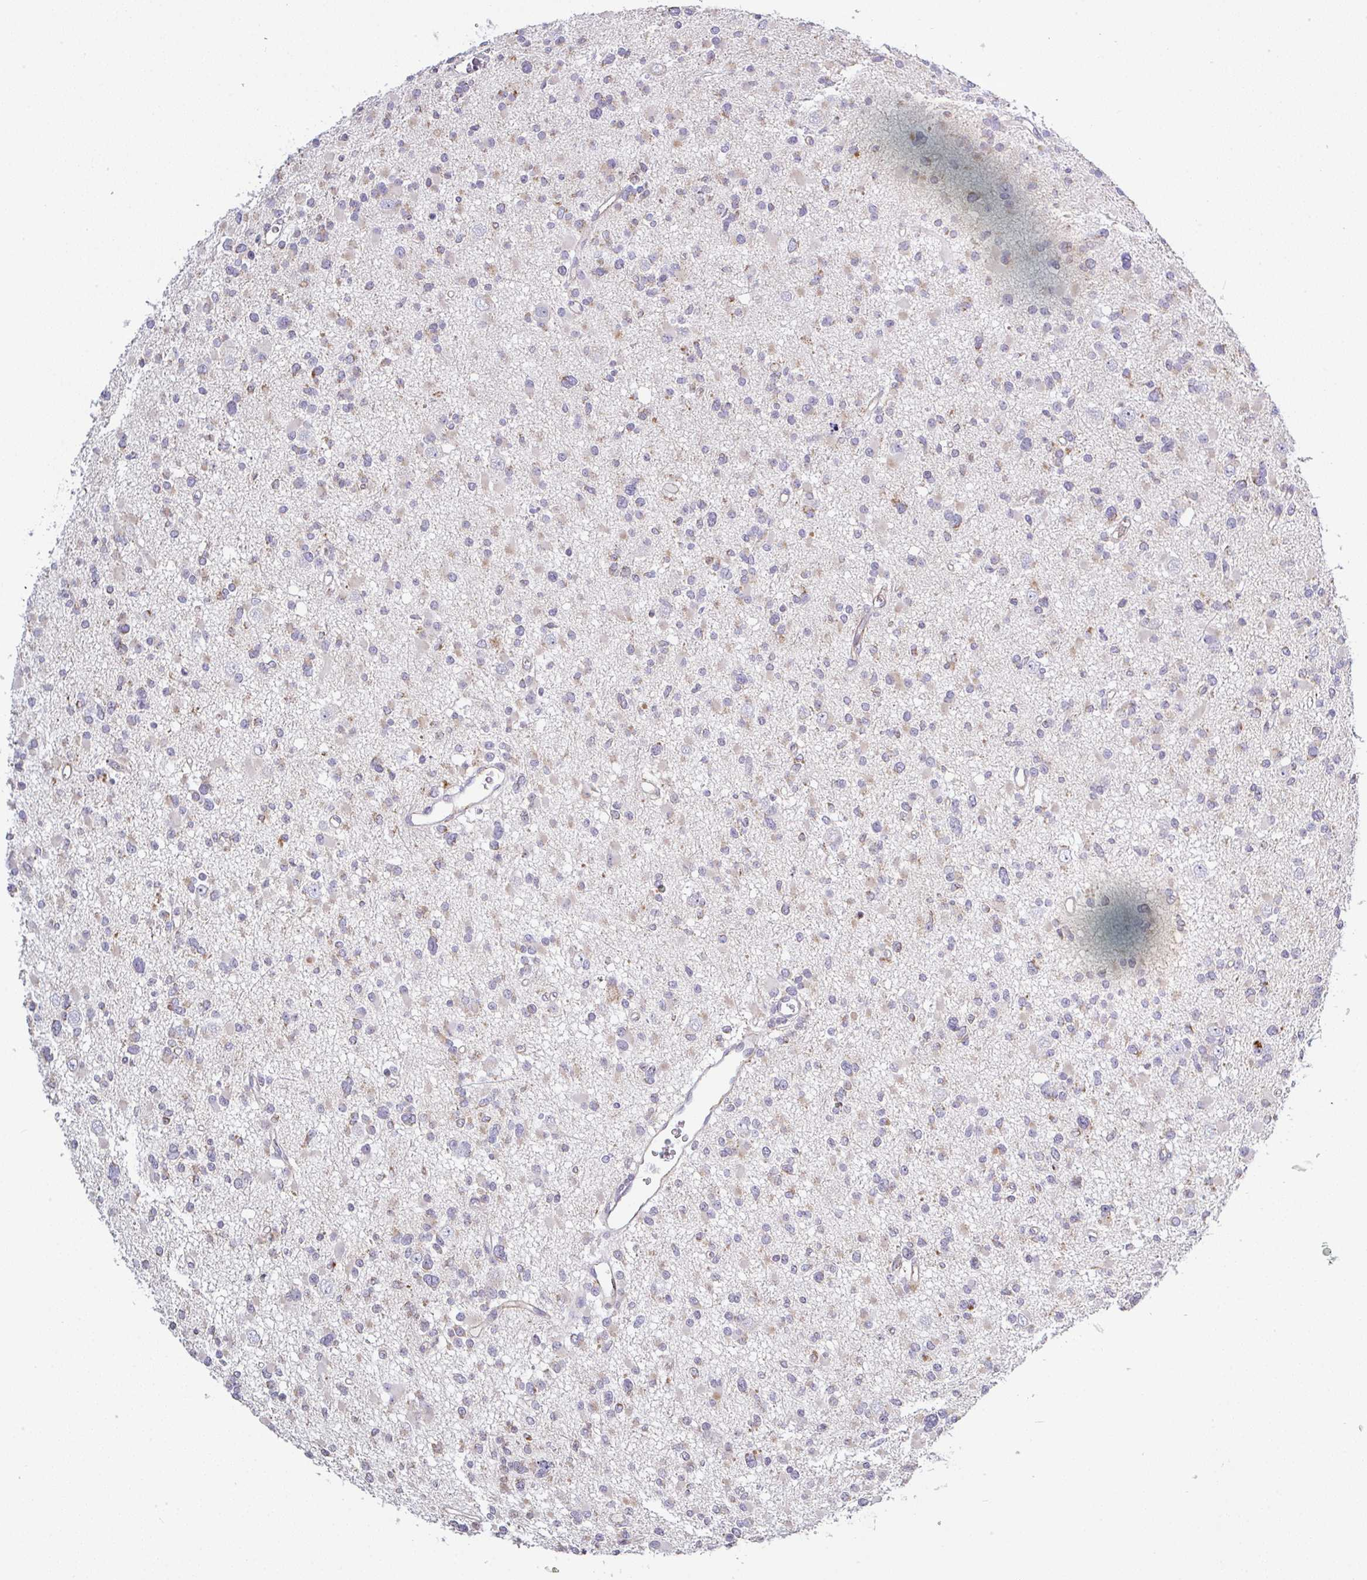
{"staining": {"intensity": "weak", "quantity": "<25%", "location": "cytoplasmic/membranous"}, "tissue": "glioma", "cell_type": "Tumor cells", "image_type": "cancer", "snomed": [{"axis": "morphology", "description": "Glioma, malignant, Low grade"}, {"axis": "topography", "description": "Brain"}], "caption": "This is a histopathology image of immunohistochemistry staining of malignant low-grade glioma, which shows no positivity in tumor cells.", "gene": "PLCD4", "patient": {"sex": "female", "age": 22}}